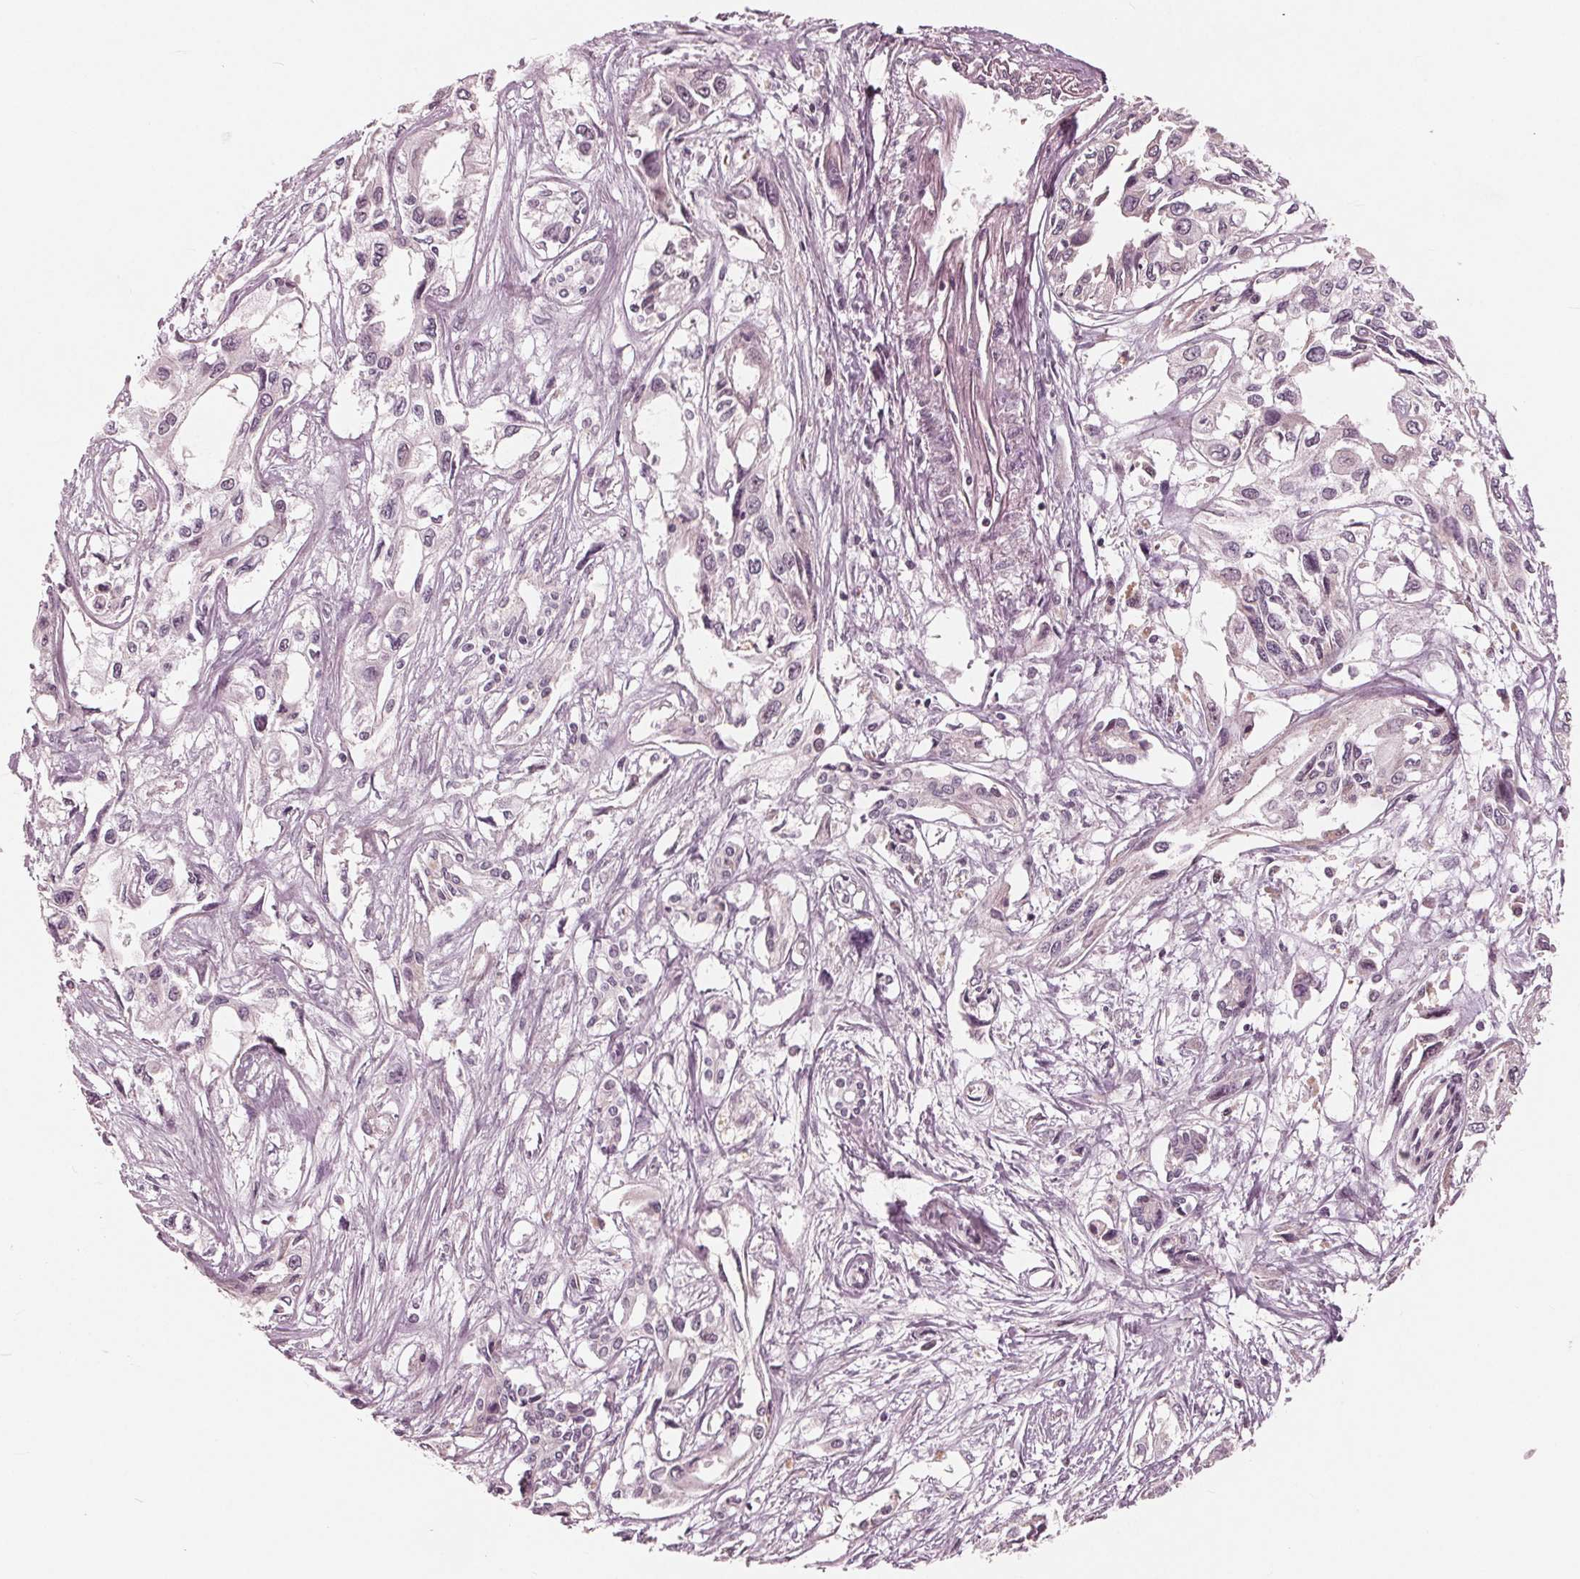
{"staining": {"intensity": "negative", "quantity": "none", "location": "none"}, "tissue": "pancreatic cancer", "cell_type": "Tumor cells", "image_type": "cancer", "snomed": [{"axis": "morphology", "description": "Adenocarcinoma, NOS"}, {"axis": "topography", "description": "Pancreas"}], "caption": "Tumor cells are negative for brown protein staining in pancreatic adenocarcinoma.", "gene": "UBALD1", "patient": {"sex": "female", "age": 55}}